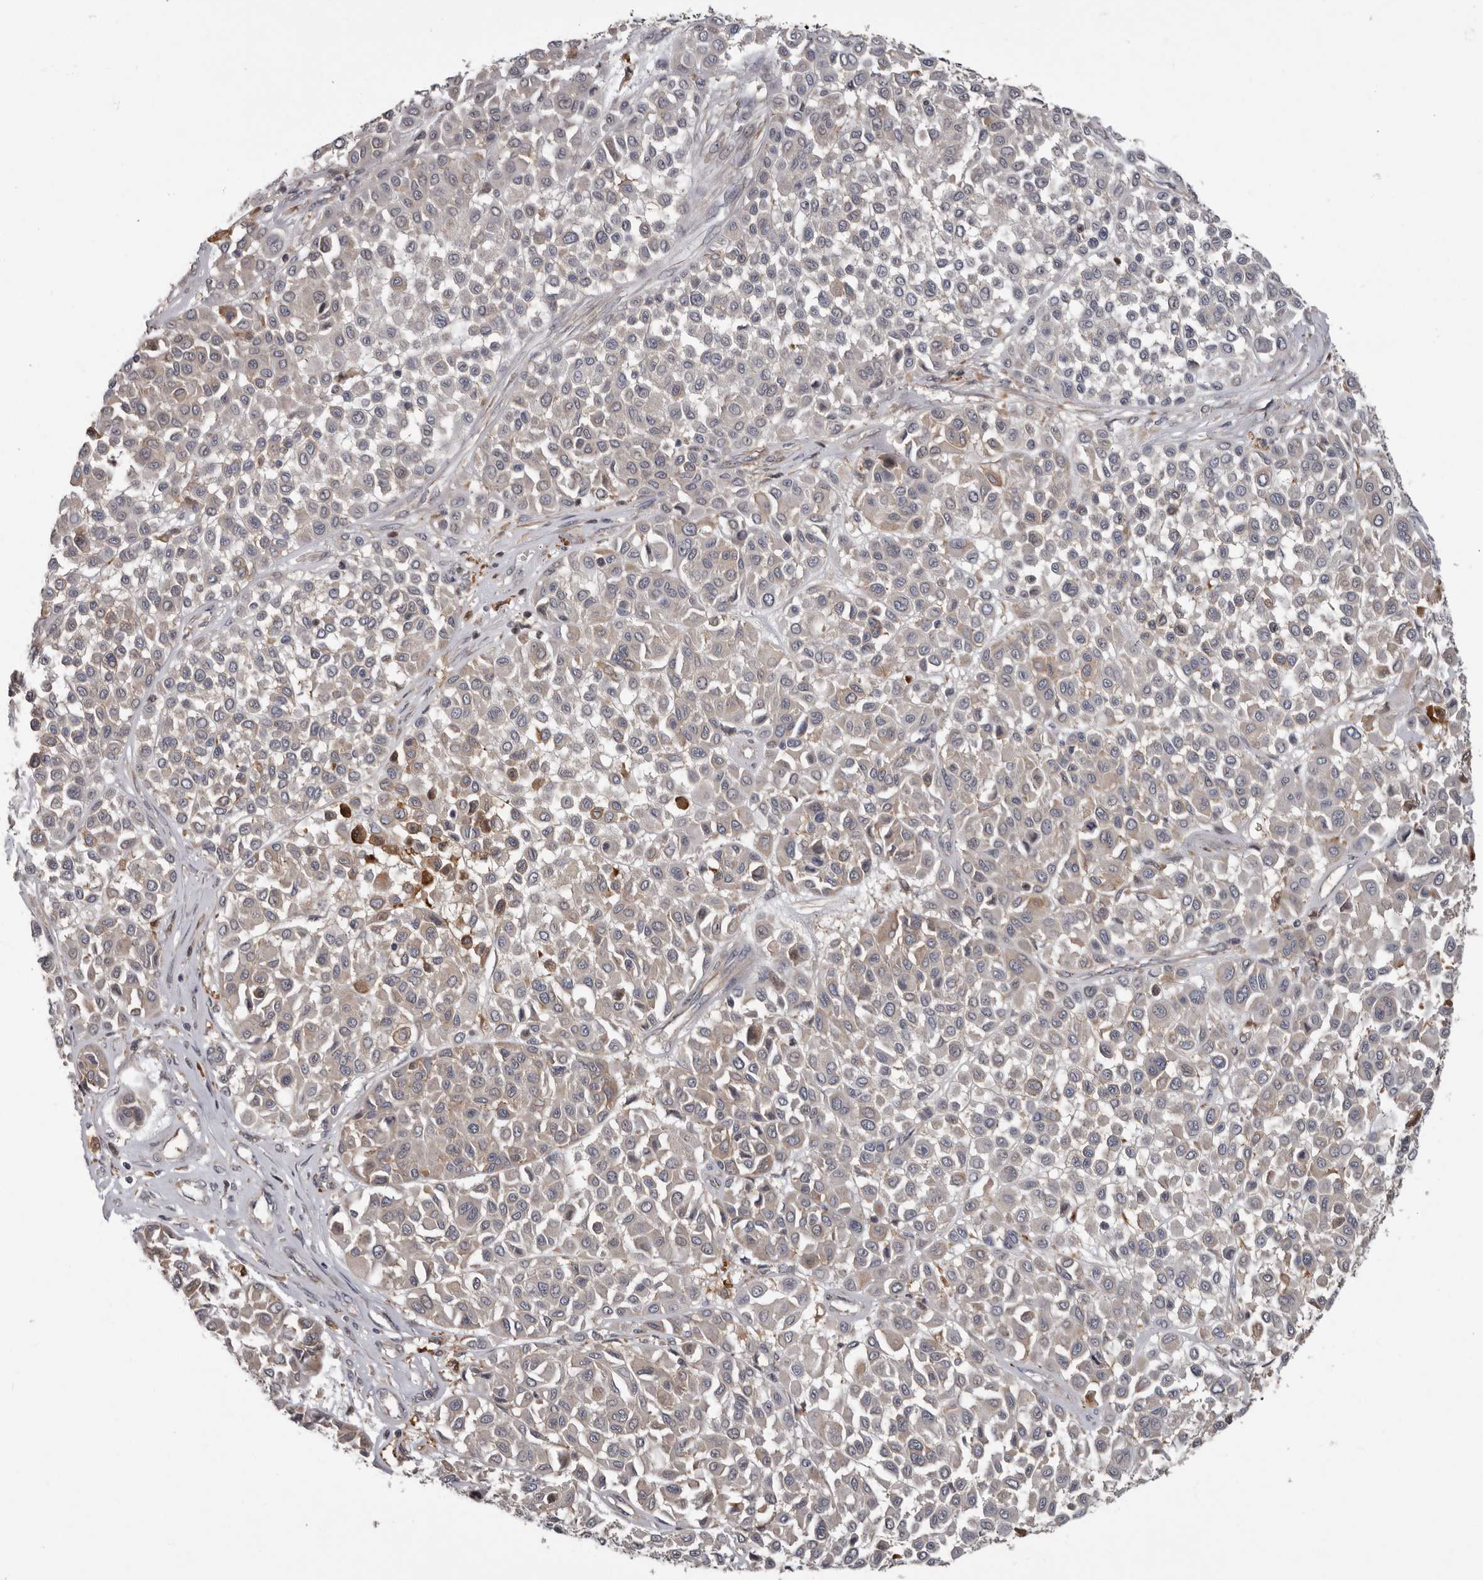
{"staining": {"intensity": "negative", "quantity": "none", "location": "none"}, "tissue": "melanoma", "cell_type": "Tumor cells", "image_type": "cancer", "snomed": [{"axis": "morphology", "description": "Malignant melanoma, Metastatic site"}, {"axis": "topography", "description": "Soft tissue"}], "caption": "Human melanoma stained for a protein using immunohistochemistry reveals no staining in tumor cells.", "gene": "FGFR4", "patient": {"sex": "male", "age": 41}}